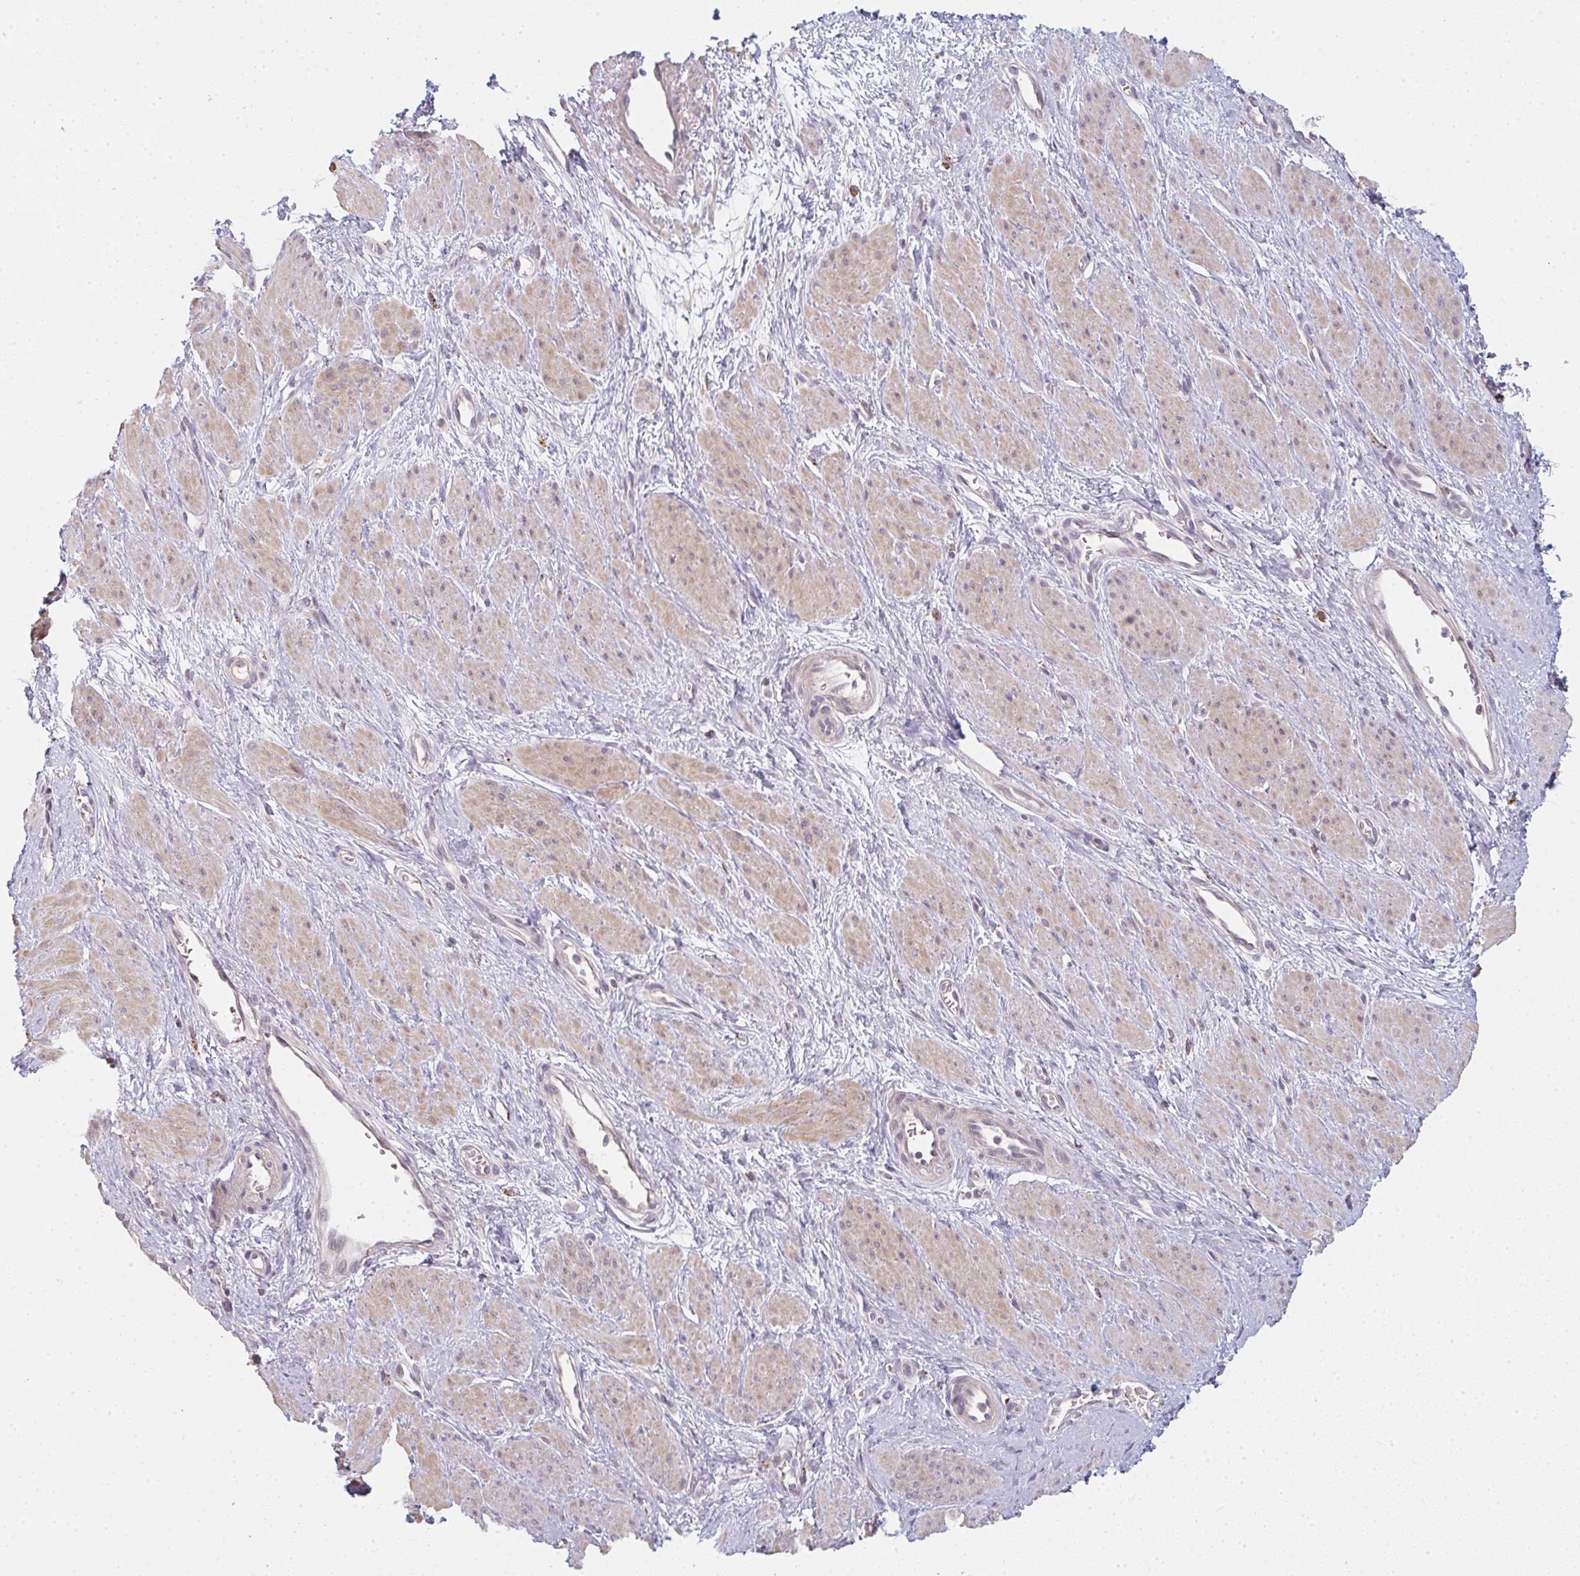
{"staining": {"intensity": "weak", "quantity": "25%-75%", "location": "cytoplasmic/membranous"}, "tissue": "smooth muscle", "cell_type": "Smooth muscle cells", "image_type": "normal", "snomed": [{"axis": "morphology", "description": "Normal tissue, NOS"}, {"axis": "topography", "description": "Smooth muscle"}, {"axis": "topography", "description": "Uterus"}], "caption": "Brown immunohistochemical staining in benign smooth muscle demonstrates weak cytoplasmic/membranous staining in approximately 25%-75% of smooth muscle cells. (IHC, brightfield microscopy, high magnification).", "gene": "TMEM237", "patient": {"sex": "female", "age": 39}}